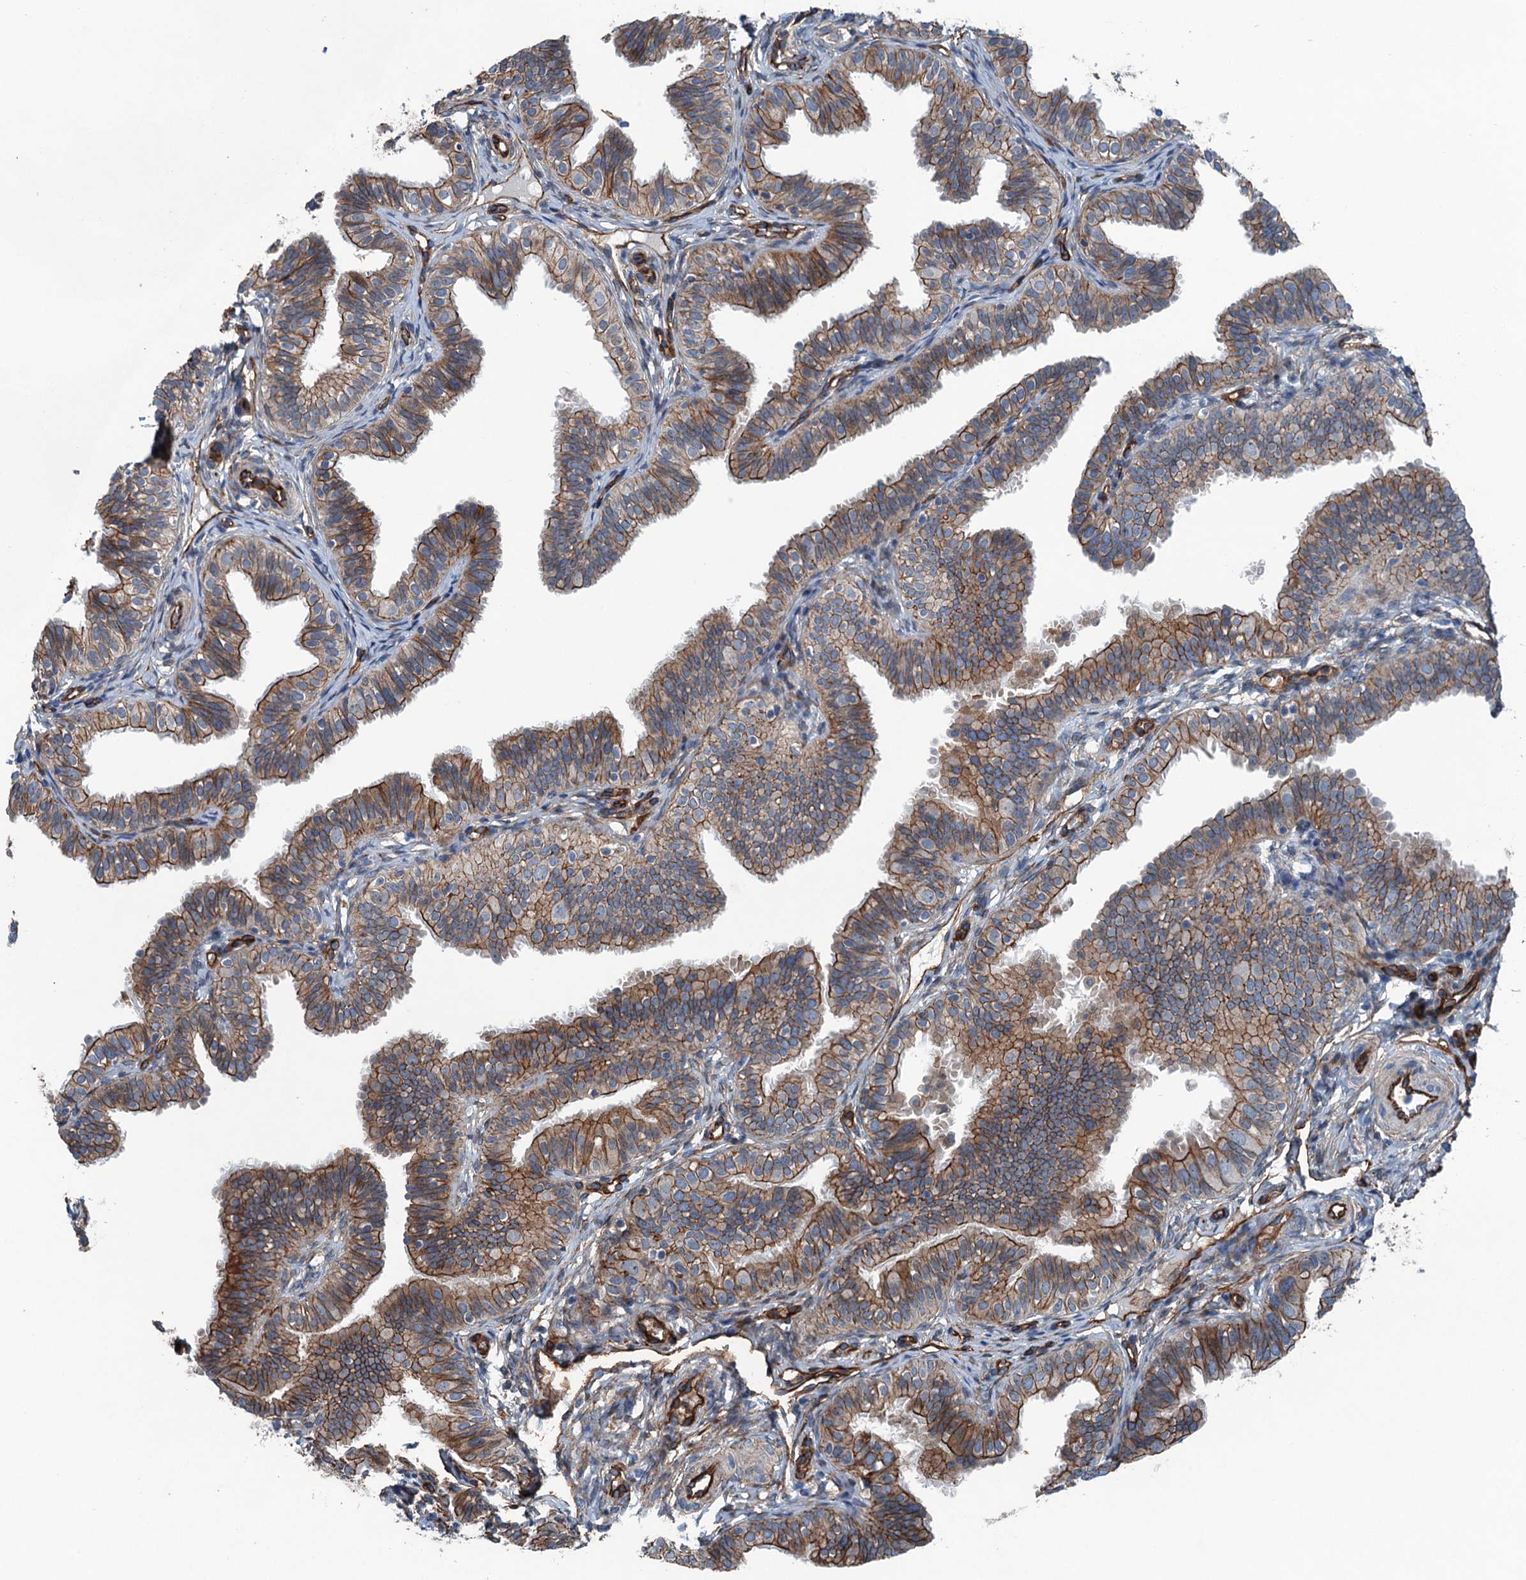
{"staining": {"intensity": "strong", "quantity": ">75%", "location": "cytoplasmic/membranous"}, "tissue": "fallopian tube", "cell_type": "Glandular cells", "image_type": "normal", "snomed": [{"axis": "morphology", "description": "Normal tissue, NOS"}, {"axis": "topography", "description": "Fallopian tube"}], "caption": "Immunohistochemistry (IHC) image of normal fallopian tube: human fallopian tube stained using immunohistochemistry displays high levels of strong protein expression localized specifically in the cytoplasmic/membranous of glandular cells, appearing as a cytoplasmic/membranous brown color.", "gene": "NMRAL1", "patient": {"sex": "female", "age": 35}}